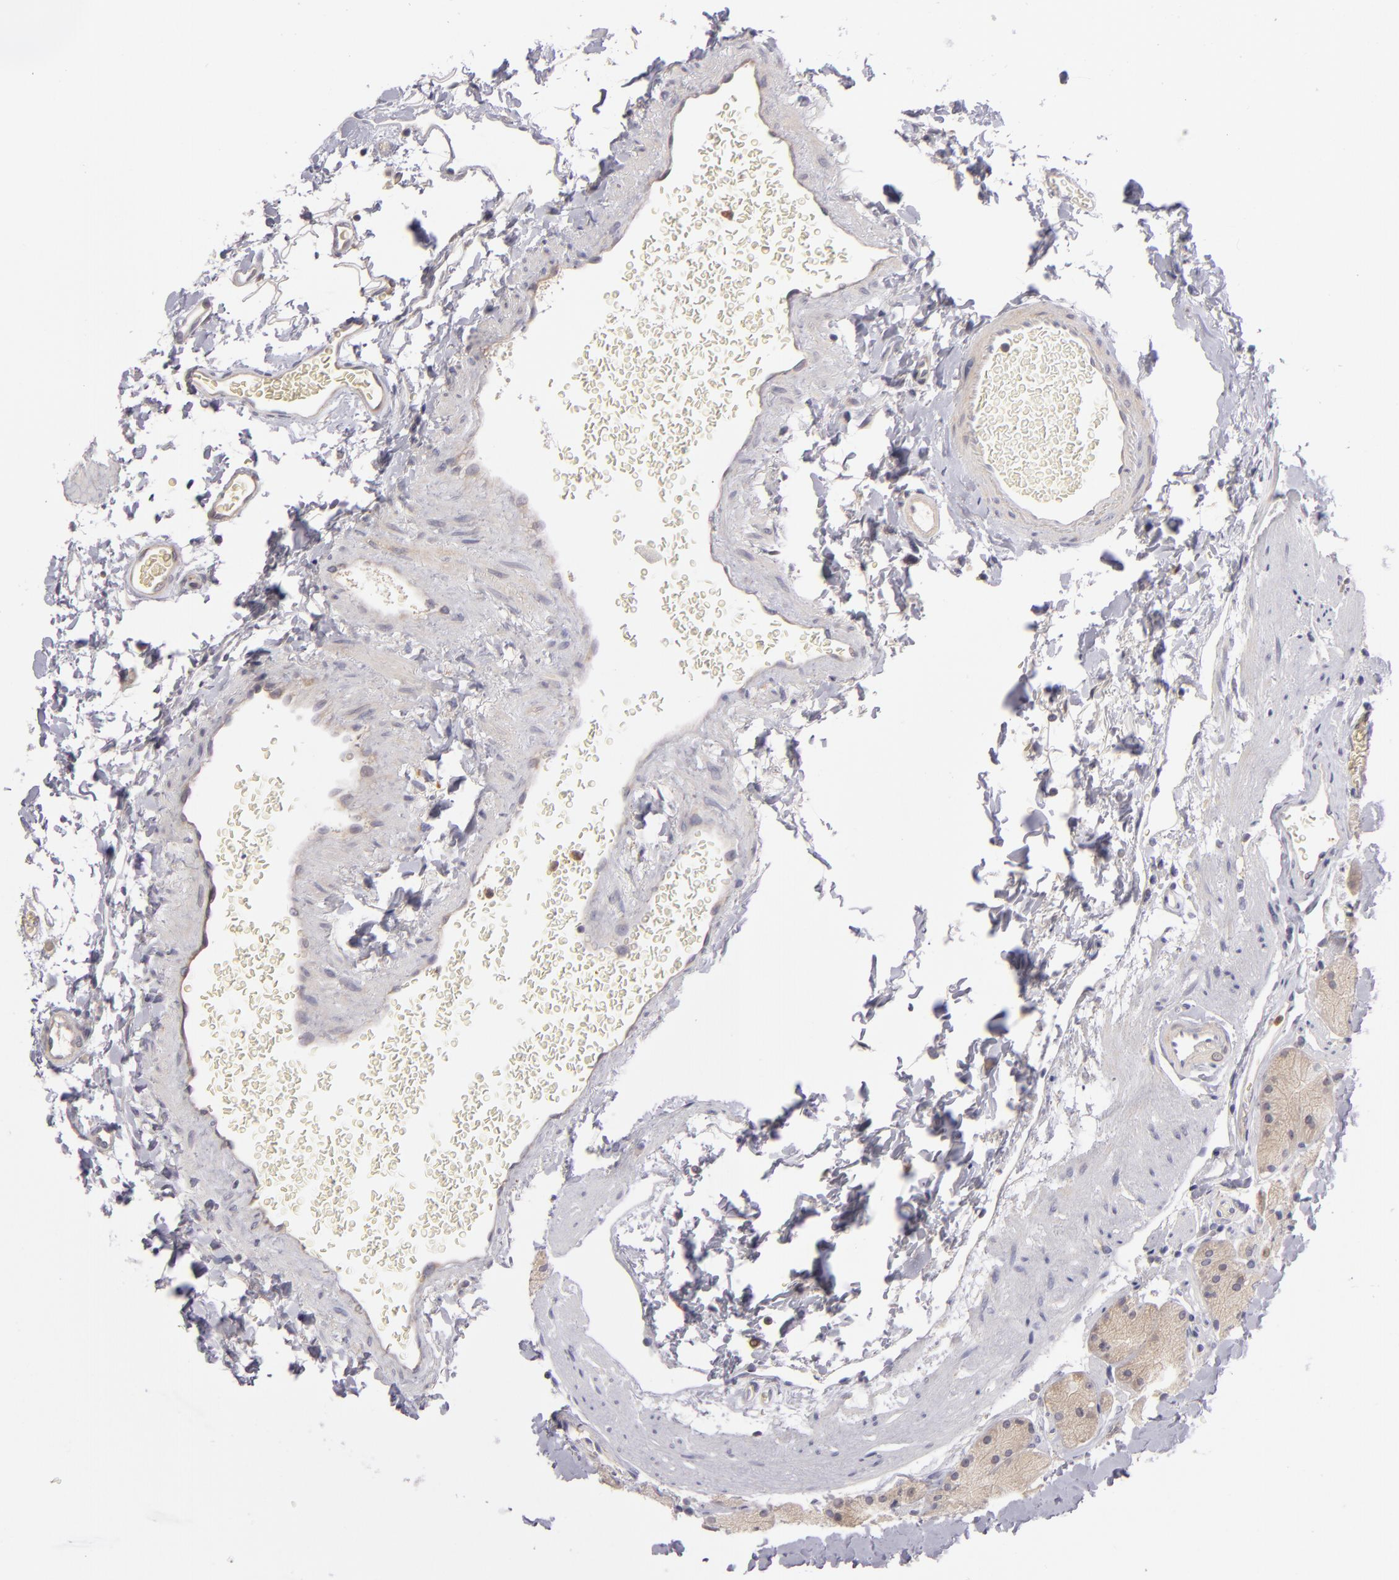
{"staining": {"intensity": "weak", "quantity": "25%-75%", "location": "cytoplasmic/membranous"}, "tissue": "stomach", "cell_type": "Glandular cells", "image_type": "normal", "snomed": [{"axis": "morphology", "description": "Normal tissue, NOS"}, {"axis": "topography", "description": "Stomach, upper"}, {"axis": "topography", "description": "Stomach"}], "caption": "A brown stain shows weak cytoplasmic/membranous positivity of a protein in glandular cells of benign human stomach. The protein of interest is shown in brown color, while the nuclei are stained blue.", "gene": "MMP10", "patient": {"sex": "male", "age": 76}}